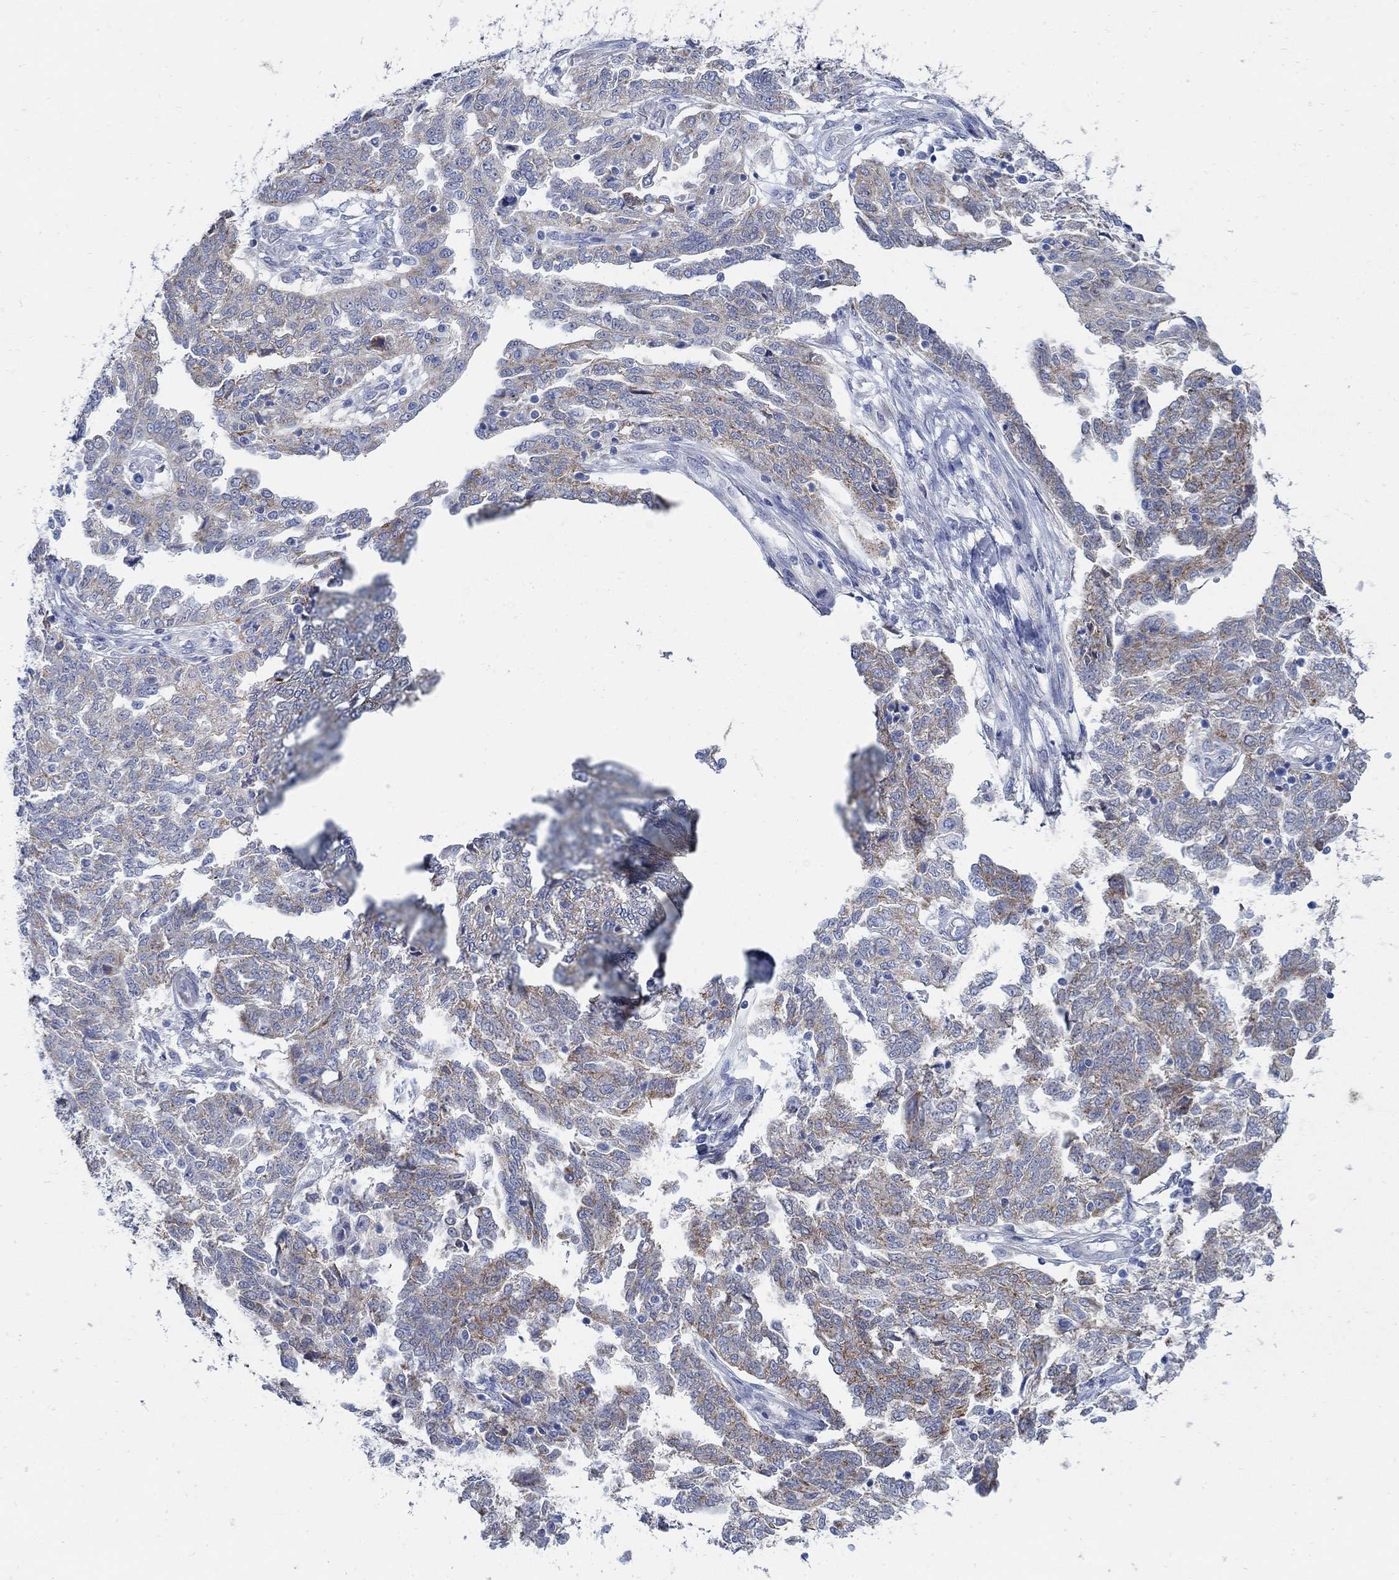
{"staining": {"intensity": "moderate", "quantity": "<25%", "location": "cytoplasmic/membranous"}, "tissue": "ovarian cancer", "cell_type": "Tumor cells", "image_type": "cancer", "snomed": [{"axis": "morphology", "description": "Cystadenocarcinoma, serous, NOS"}, {"axis": "topography", "description": "Ovary"}], "caption": "Immunohistochemical staining of serous cystadenocarcinoma (ovarian) exhibits low levels of moderate cytoplasmic/membranous protein positivity in approximately <25% of tumor cells.", "gene": "ZDHHC14", "patient": {"sex": "female", "age": 67}}